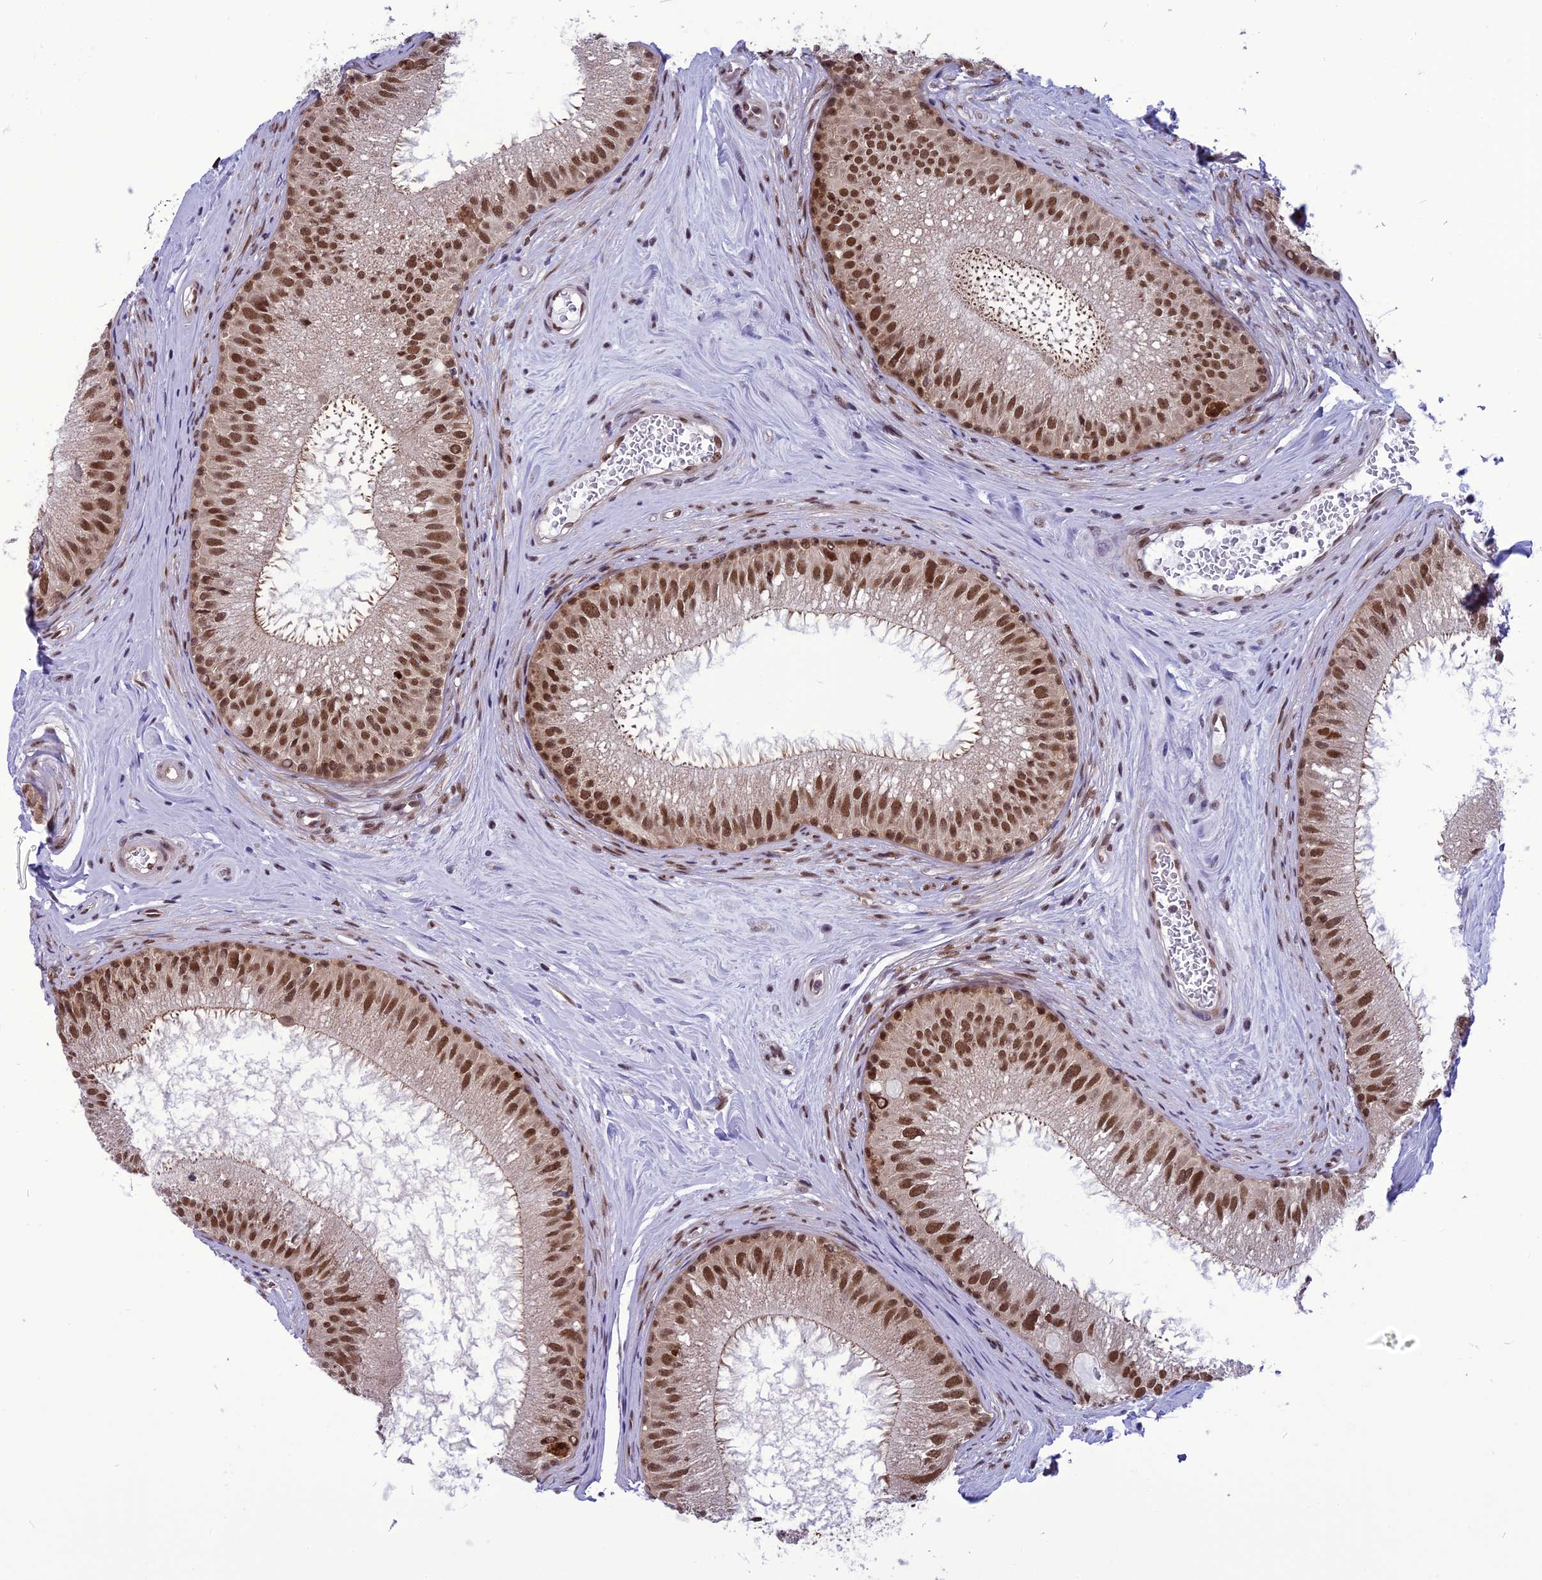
{"staining": {"intensity": "strong", "quantity": ">75%", "location": "nuclear"}, "tissue": "epididymis", "cell_type": "Glandular cells", "image_type": "normal", "snomed": [{"axis": "morphology", "description": "Normal tissue, NOS"}, {"axis": "topography", "description": "Epididymis"}], "caption": "Immunohistochemistry micrograph of benign epididymis stained for a protein (brown), which shows high levels of strong nuclear expression in about >75% of glandular cells.", "gene": "RTRAF", "patient": {"sex": "male", "age": 33}}